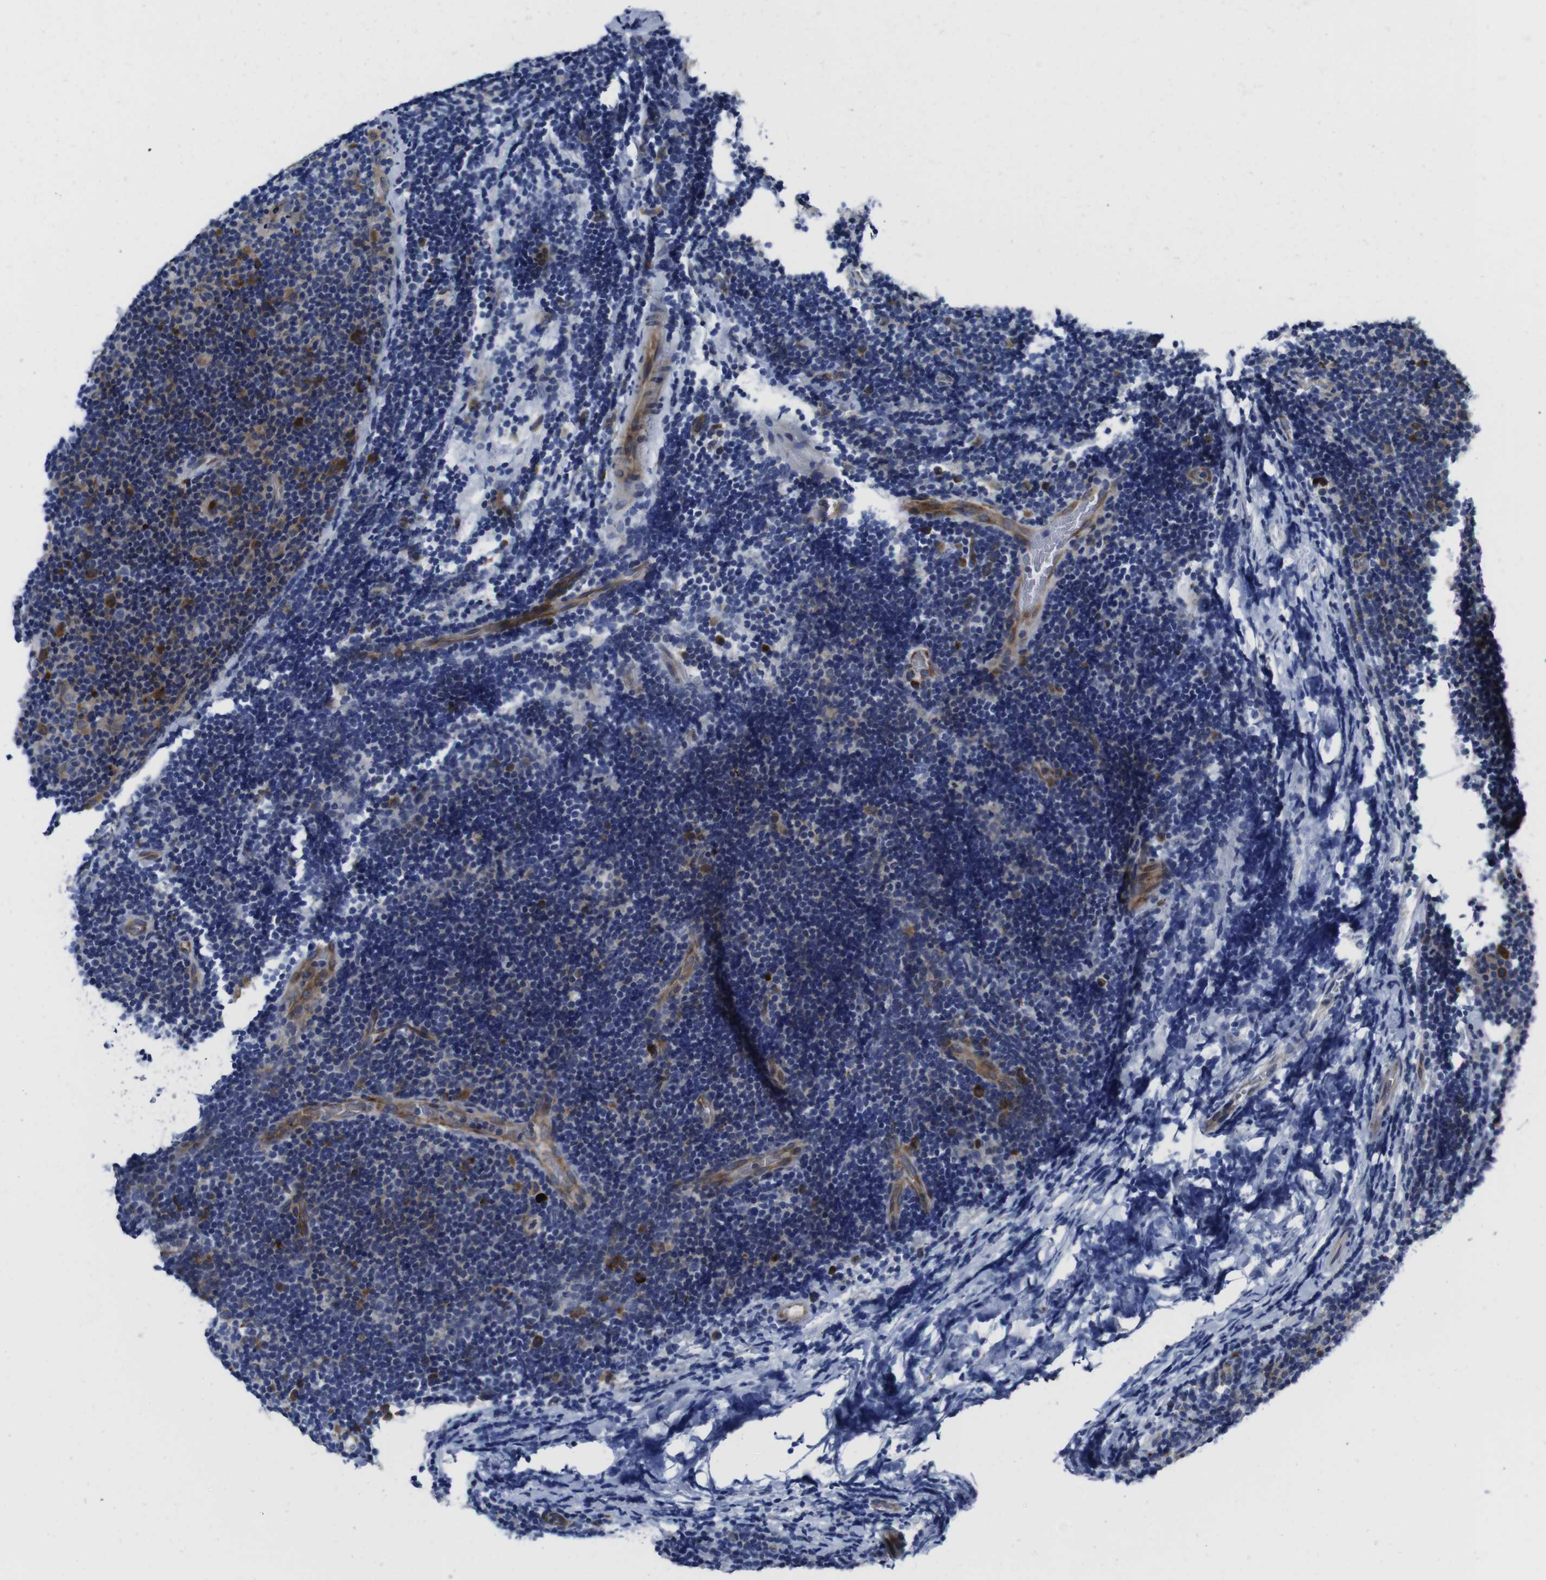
{"staining": {"intensity": "weak", "quantity": "<25%", "location": "cytoplasmic/membranous"}, "tissue": "lymphoma", "cell_type": "Tumor cells", "image_type": "cancer", "snomed": [{"axis": "morphology", "description": "Malignant lymphoma, non-Hodgkin's type, Low grade"}, {"axis": "topography", "description": "Lymph node"}], "caption": "DAB (3,3'-diaminobenzidine) immunohistochemical staining of human low-grade malignant lymphoma, non-Hodgkin's type reveals no significant positivity in tumor cells. The staining was performed using DAB (3,3'-diaminobenzidine) to visualize the protein expression in brown, while the nuclei were stained in blue with hematoxylin (Magnification: 20x).", "gene": "EIF4A1", "patient": {"sex": "male", "age": 83}}